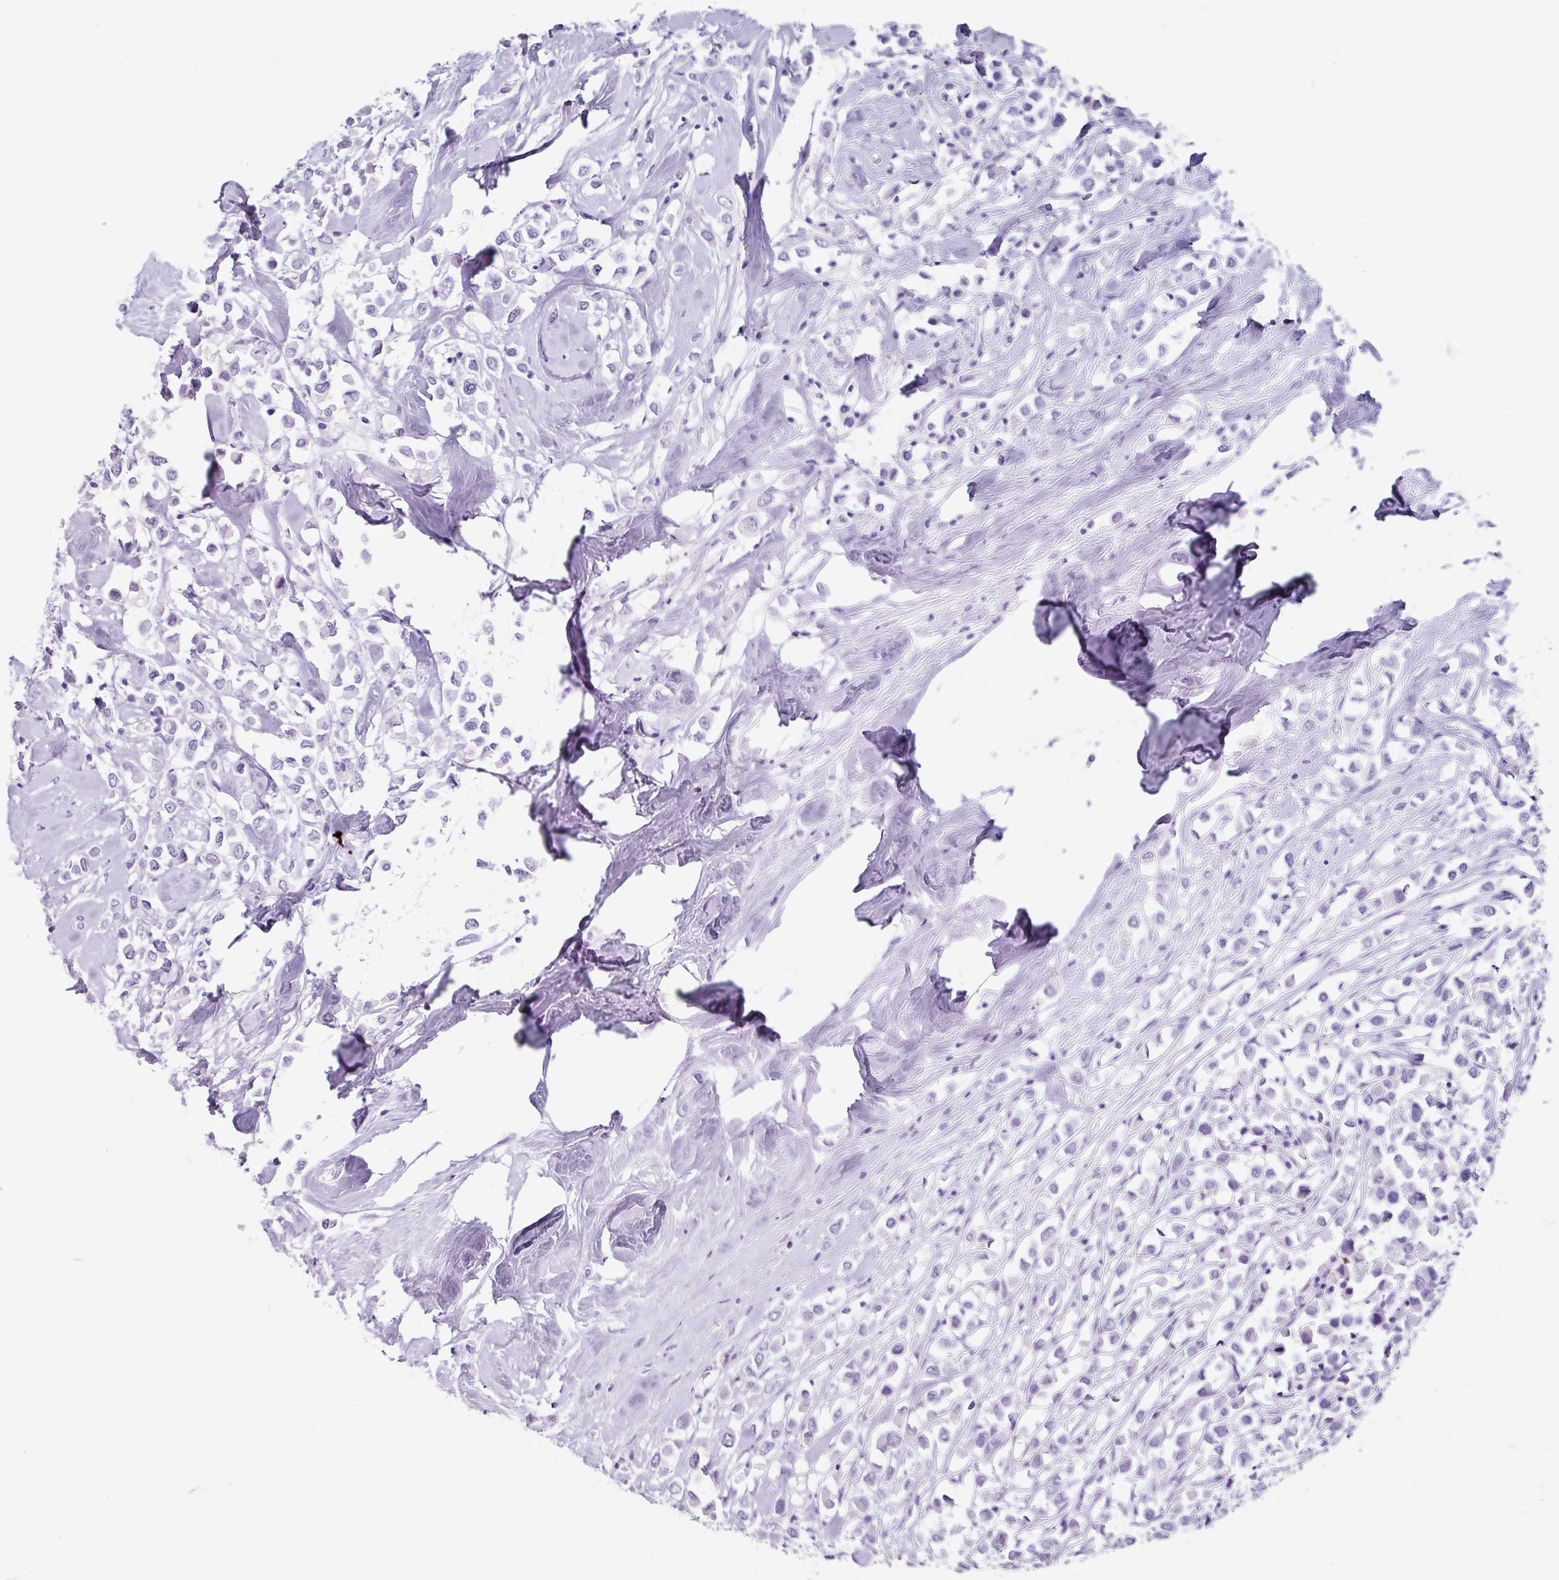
{"staining": {"intensity": "negative", "quantity": "none", "location": "none"}, "tissue": "breast cancer", "cell_type": "Tumor cells", "image_type": "cancer", "snomed": [{"axis": "morphology", "description": "Duct carcinoma"}, {"axis": "topography", "description": "Breast"}], "caption": "IHC of breast infiltrating ductal carcinoma shows no positivity in tumor cells.", "gene": "ANKRD1", "patient": {"sex": "female", "age": 61}}